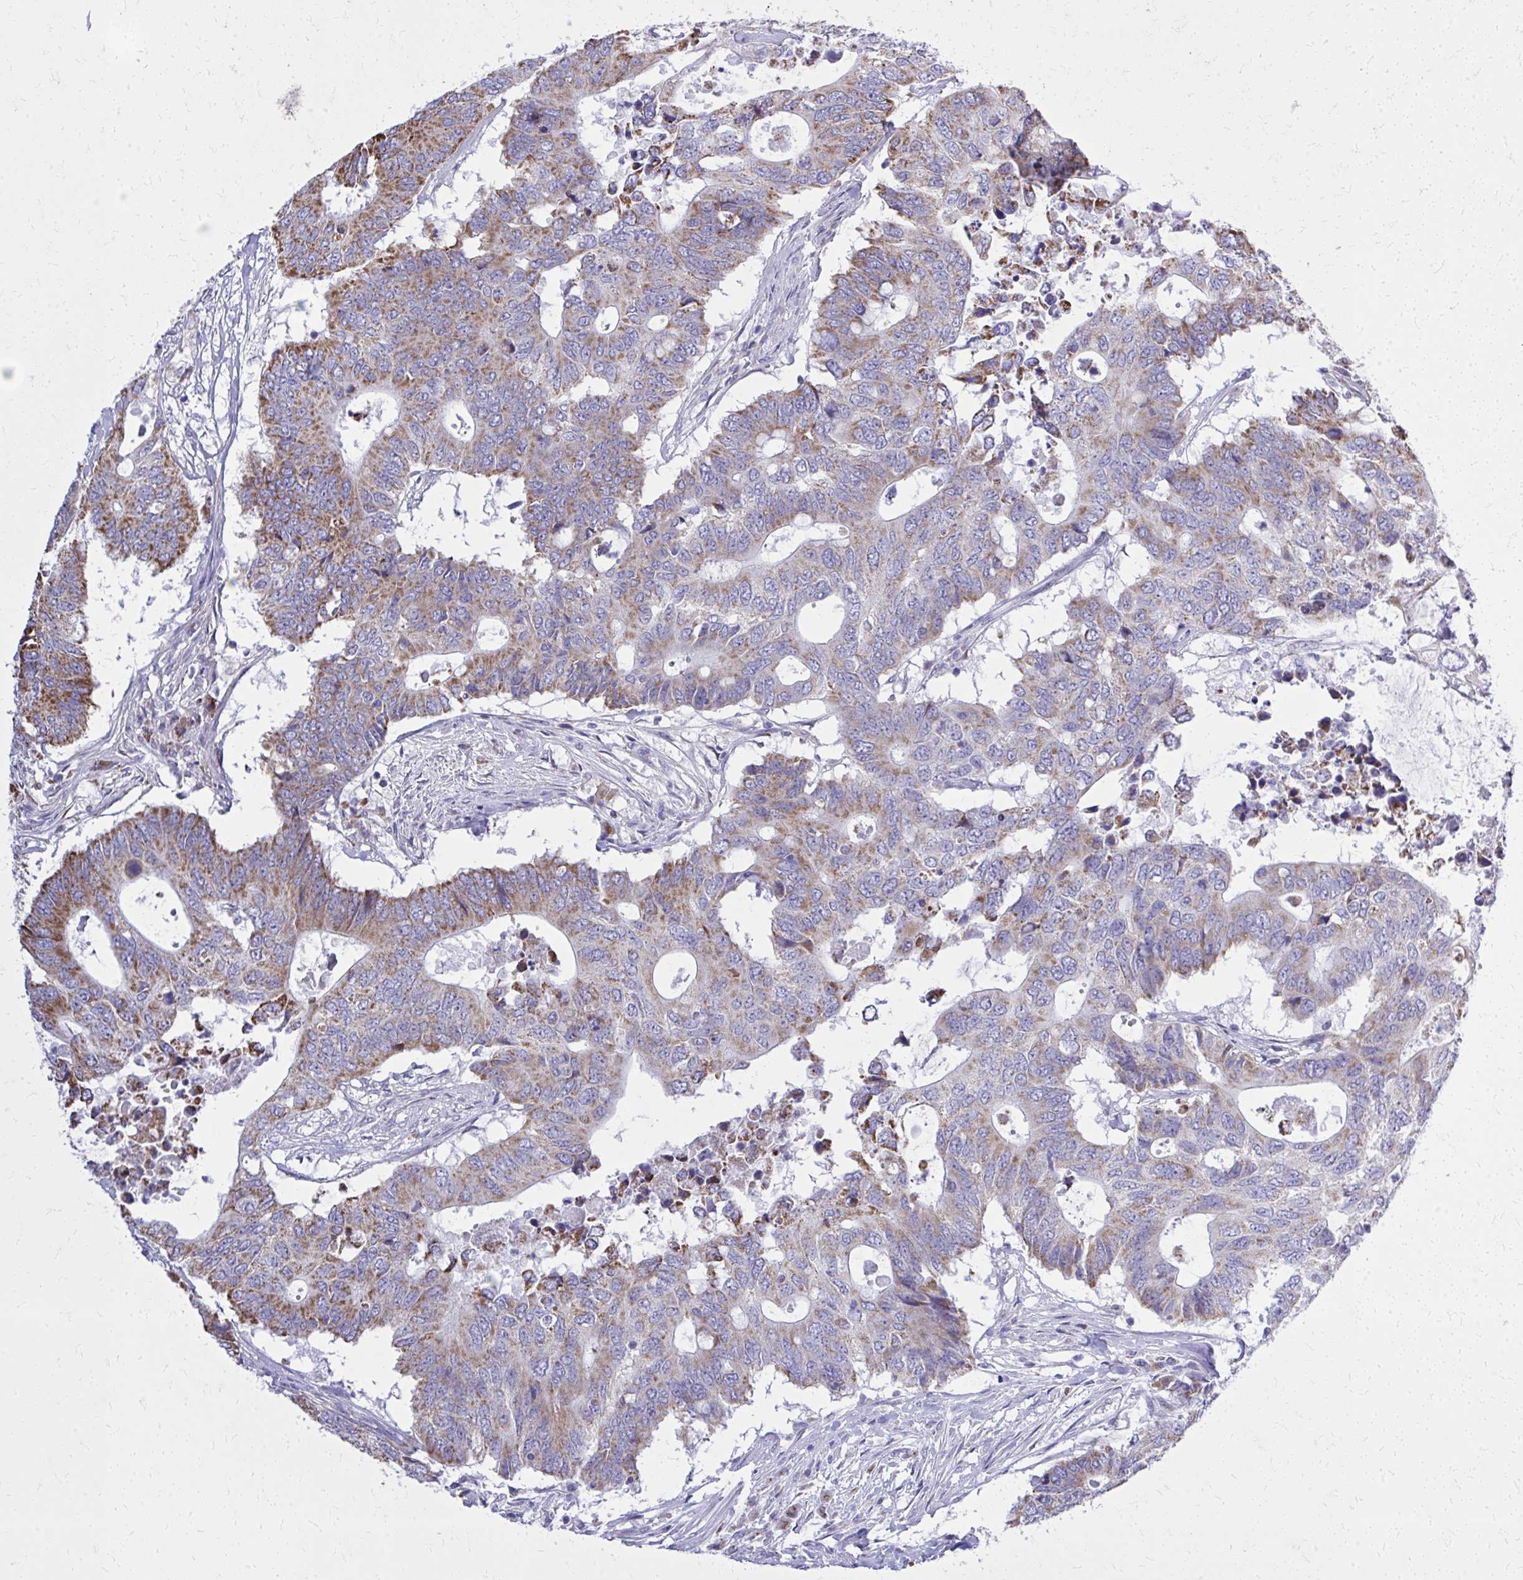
{"staining": {"intensity": "moderate", "quantity": ">75%", "location": "cytoplasmic/membranous"}, "tissue": "colorectal cancer", "cell_type": "Tumor cells", "image_type": "cancer", "snomed": [{"axis": "morphology", "description": "Adenocarcinoma, NOS"}, {"axis": "topography", "description": "Colon"}], "caption": "This photomicrograph demonstrates immunohistochemistry (IHC) staining of human adenocarcinoma (colorectal), with medium moderate cytoplasmic/membranous expression in about >75% of tumor cells.", "gene": "ZNF362", "patient": {"sex": "male", "age": 71}}